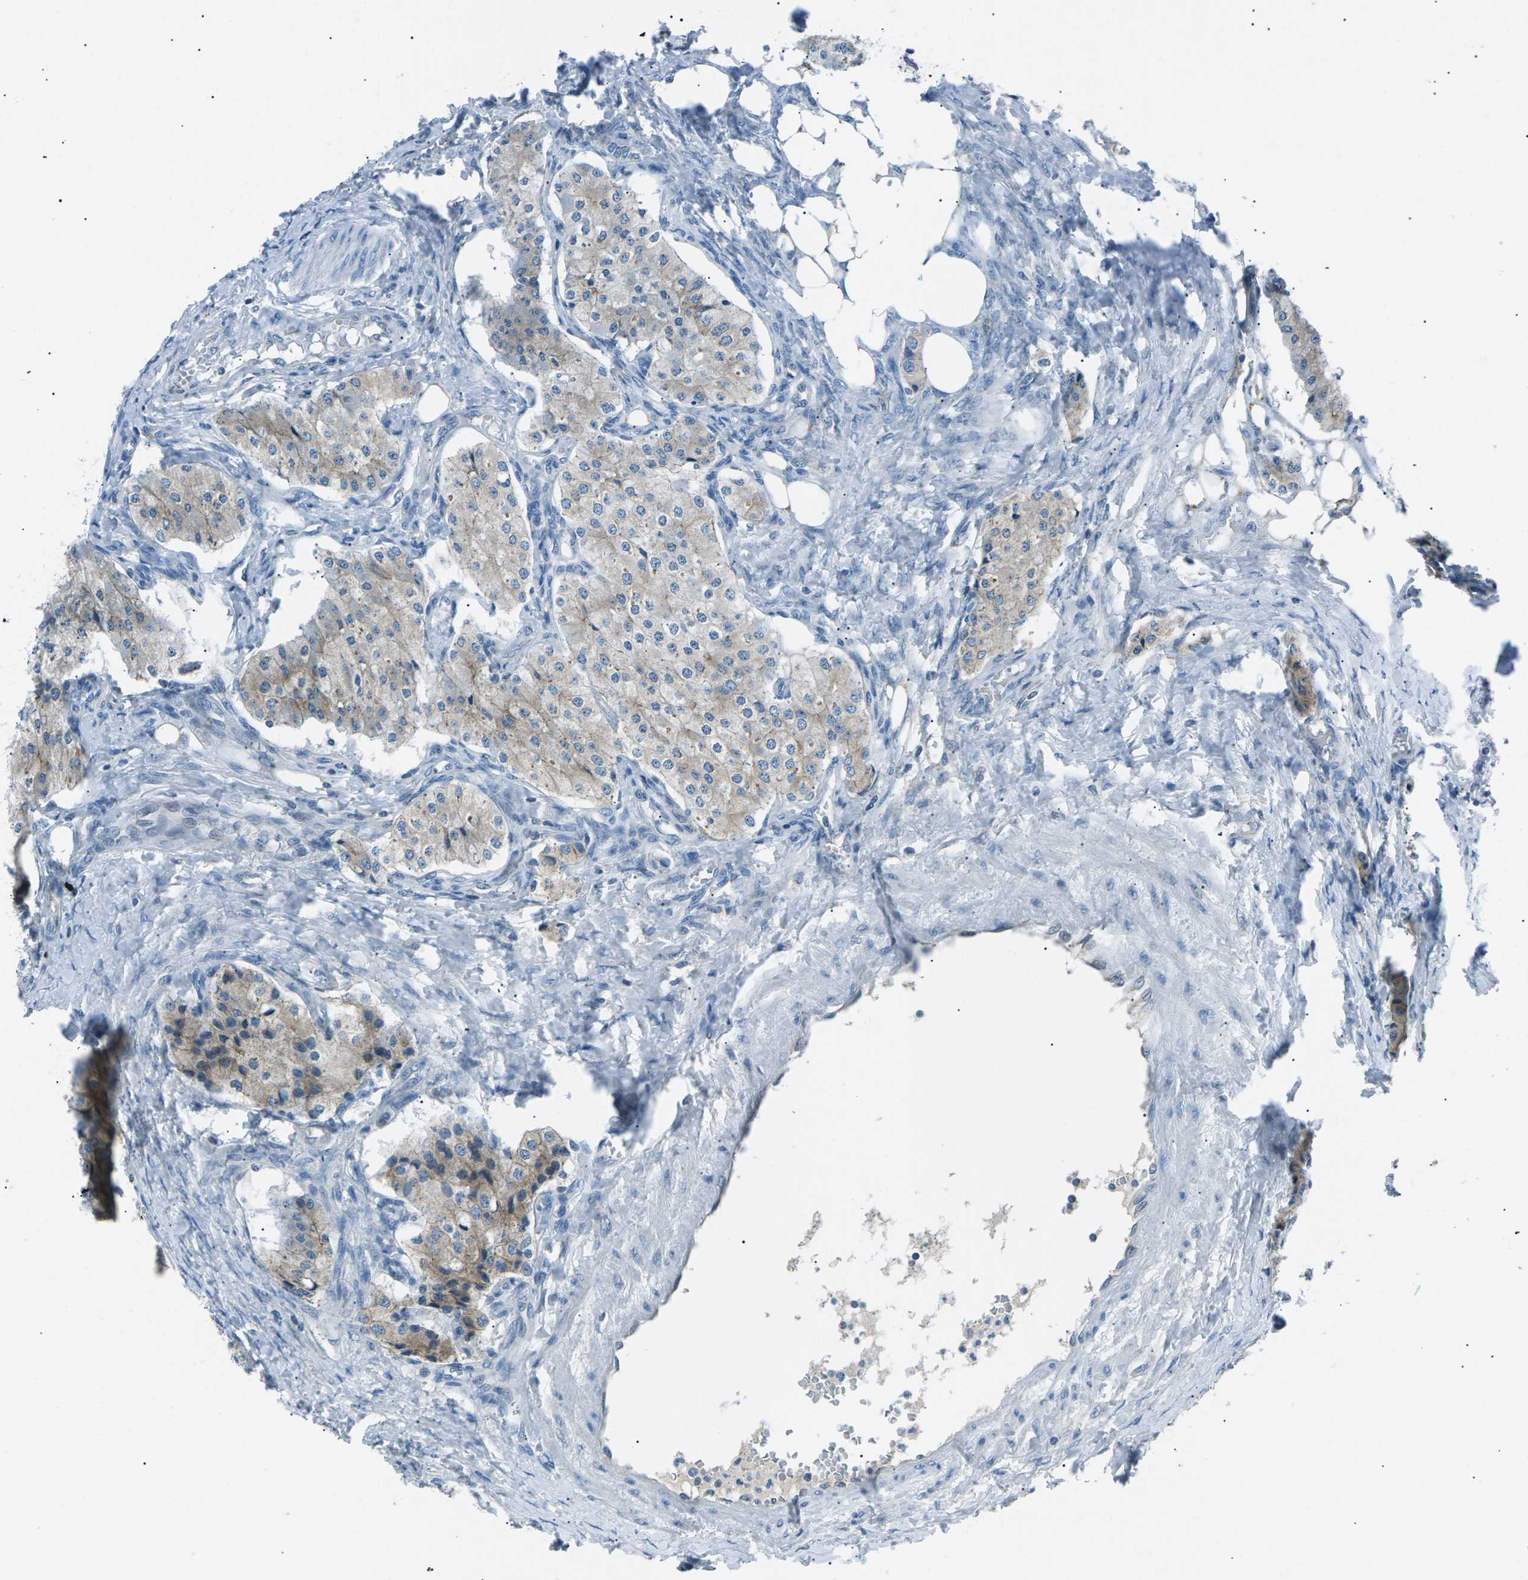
{"staining": {"intensity": "weak", "quantity": ">75%", "location": "cytoplasmic/membranous"}, "tissue": "carcinoid", "cell_type": "Tumor cells", "image_type": "cancer", "snomed": [{"axis": "morphology", "description": "Carcinoid, malignant, NOS"}, {"axis": "topography", "description": "Colon"}], "caption": "Carcinoid stained for a protein (brown) displays weak cytoplasmic/membranous positive positivity in about >75% of tumor cells.", "gene": "ZDHHC24", "patient": {"sex": "female", "age": 52}}